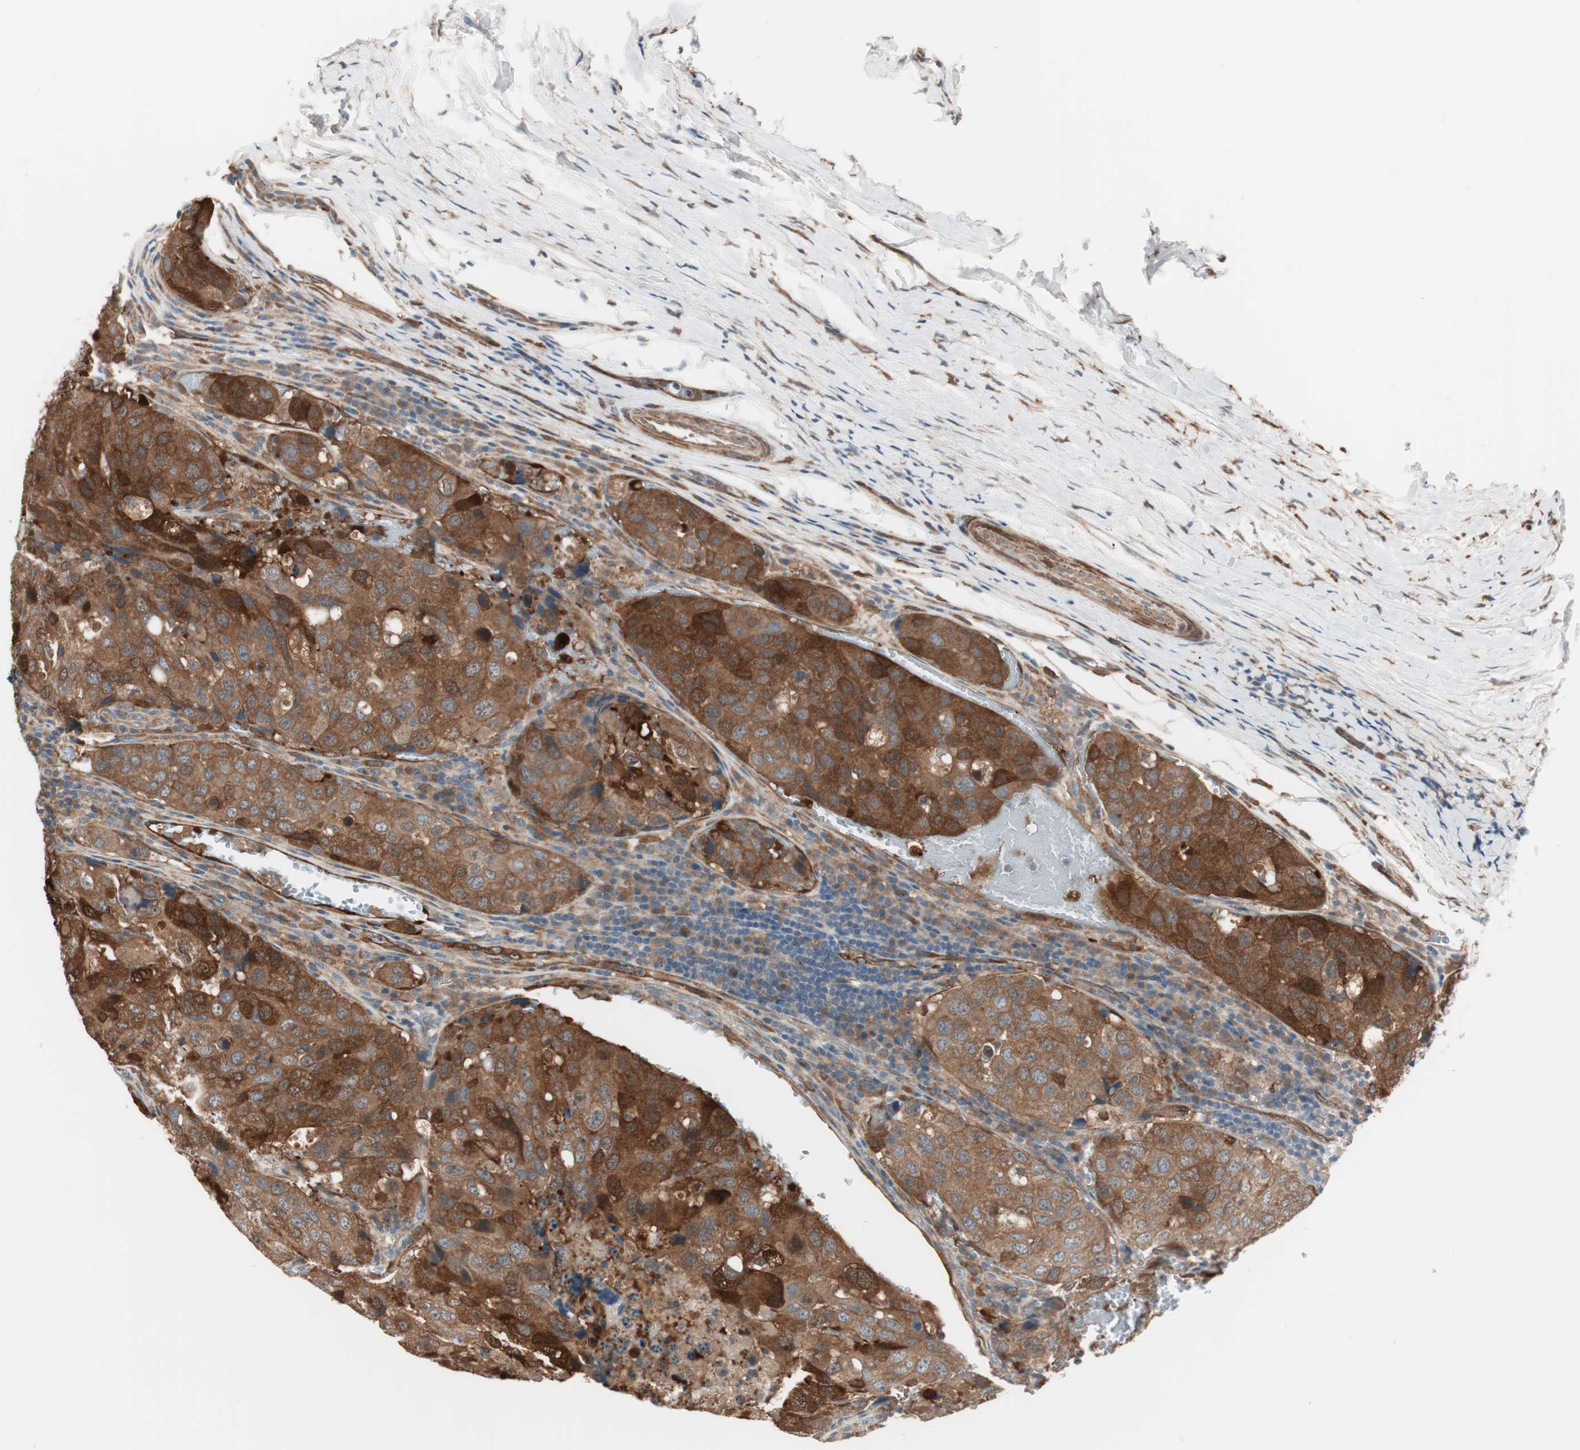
{"staining": {"intensity": "strong", "quantity": ">75%", "location": "cytoplasmic/membranous"}, "tissue": "urothelial cancer", "cell_type": "Tumor cells", "image_type": "cancer", "snomed": [{"axis": "morphology", "description": "Urothelial carcinoma, High grade"}, {"axis": "topography", "description": "Lymph node"}, {"axis": "topography", "description": "Urinary bladder"}], "caption": "Immunohistochemical staining of human urothelial cancer shows high levels of strong cytoplasmic/membranous staining in about >75% of tumor cells.", "gene": "STAB1", "patient": {"sex": "male", "age": 51}}